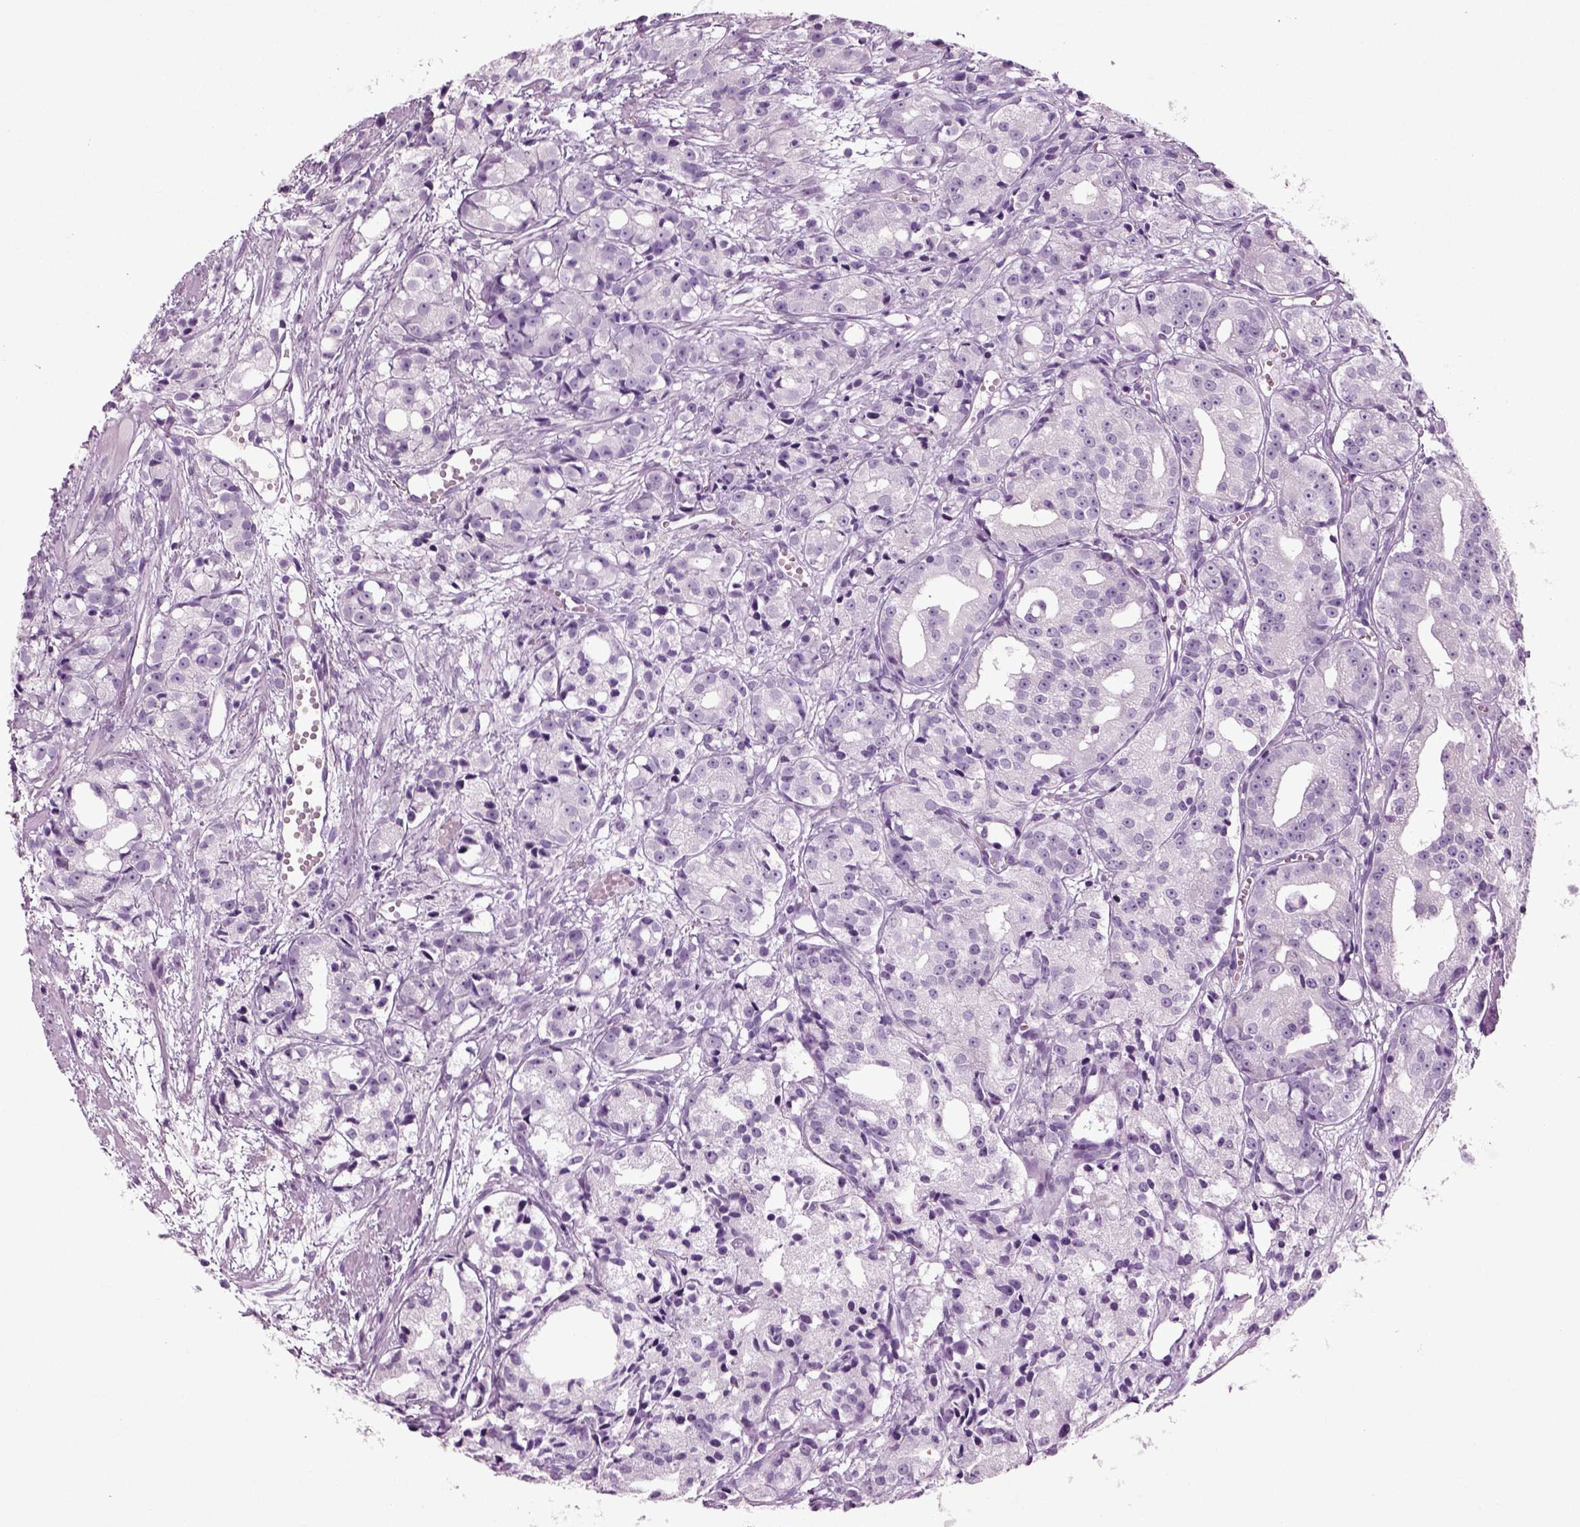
{"staining": {"intensity": "negative", "quantity": "none", "location": "none"}, "tissue": "prostate cancer", "cell_type": "Tumor cells", "image_type": "cancer", "snomed": [{"axis": "morphology", "description": "Adenocarcinoma, Medium grade"}, {"axis": "topography", "description": "Prostate"}], "caption": "Prostate cancer (adenocarcinoma (medium-grade)) was stained to show a protein in brown. There is no significant expression in tumor cells. (DAB IHC, high magnification).", "gene": "CRABP1", "patient": {"sex": "male", "age": 74}}